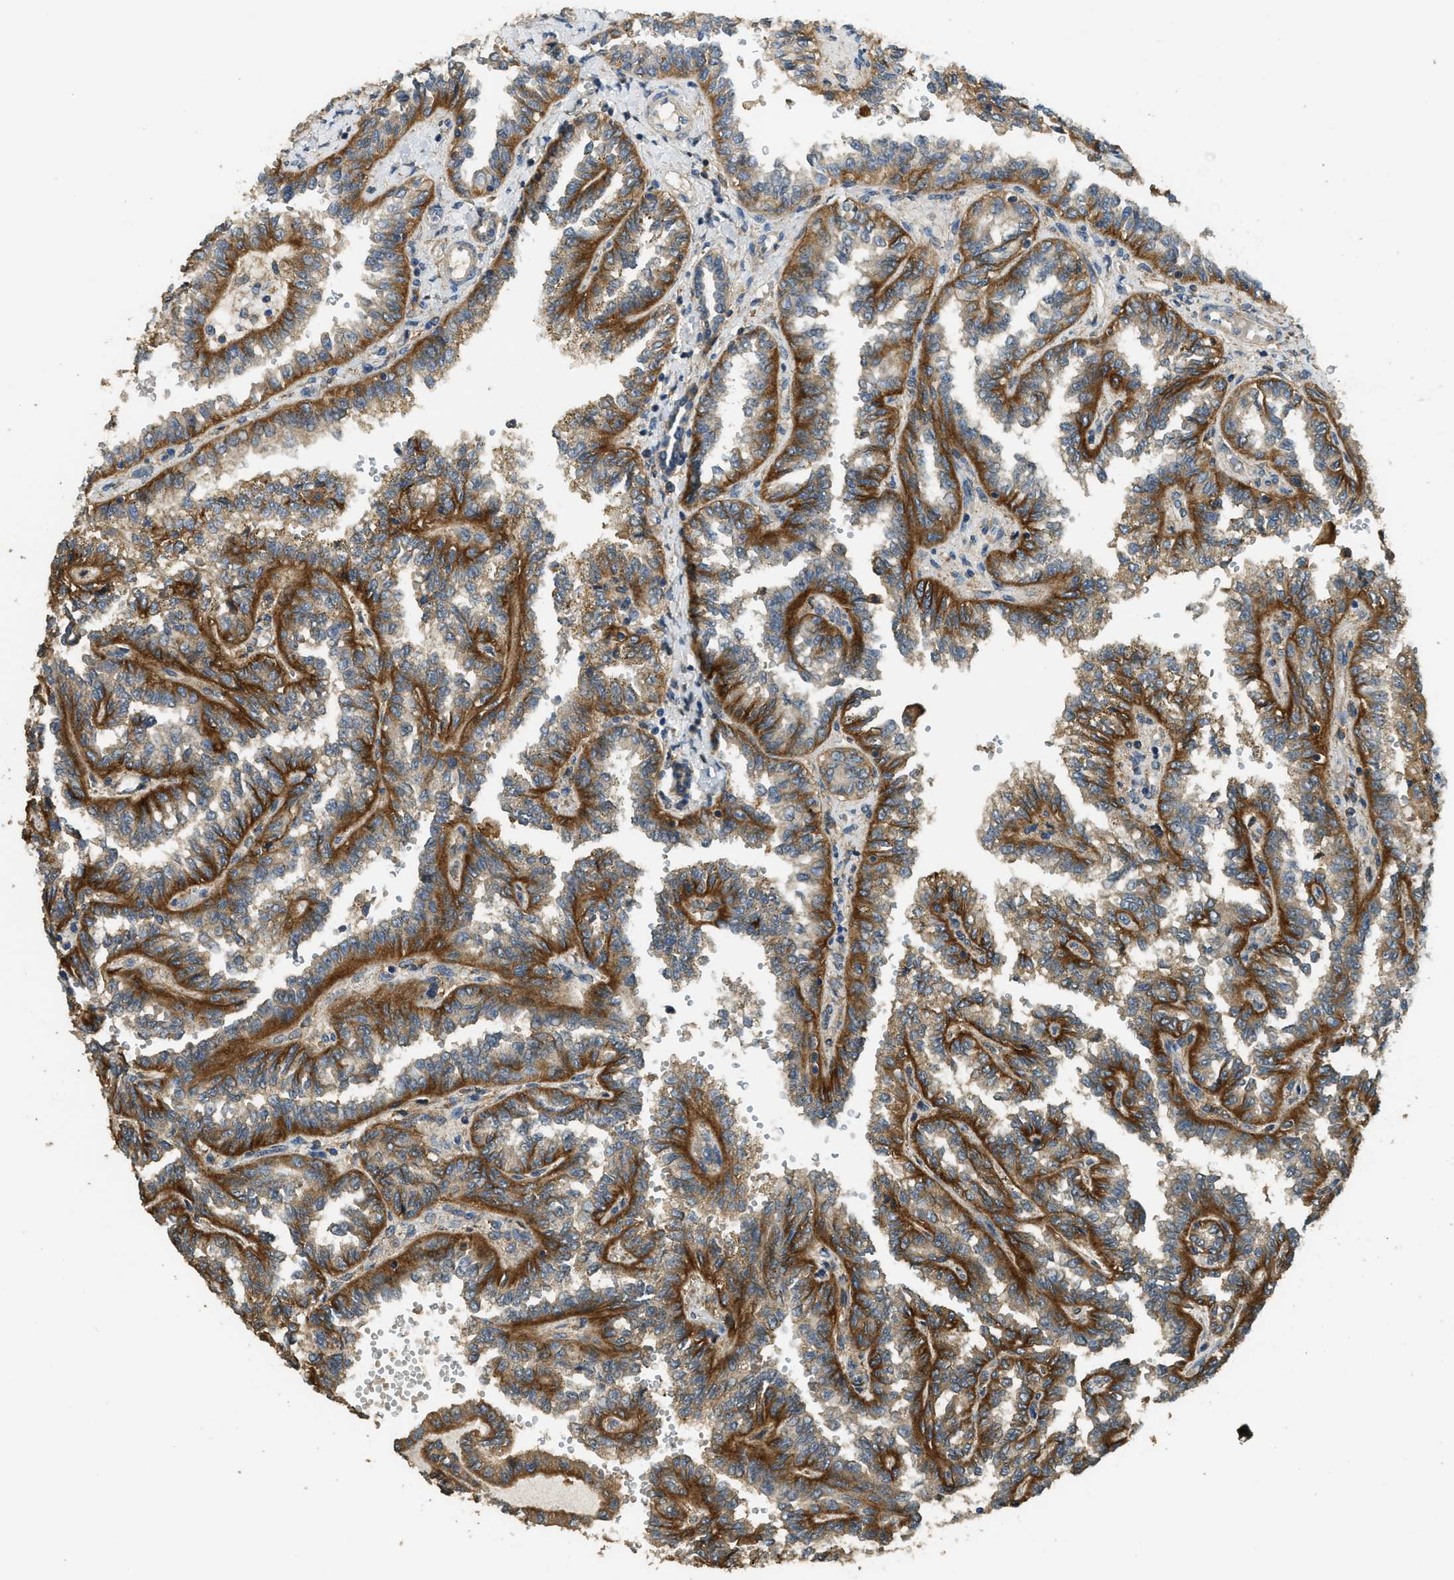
{"staining": {"intensity": "strong", "quantity": ">75%", "location": "cytoplasmic/membranous"}, "tissue": "renal cancer", "cell_type": "Tumor cells", "image_type": "cancer", "snomed": [{"axis": "morphology", "description": "Inflammation, NOS"}, {"axis": "morphology", "description": "Adenocarcinoma, NOS"}, {"axis": "topography", "description": "Kidney"}], "caption": "IHC staining of renal adenocarcinoma, which reveals high levels of strong cytoplasmic/membranous staining in approximately >75% of tumor cells indicating strong cytoplasmic/membranous protein staining. The staining was performed using DAB (3,3'-diaminobenzidine) (brown) for protein detection and nuclei were counterstained in hematoxylin (blue).", "gene": "CD276", "patient": {"sex": "male", "age": 68}}